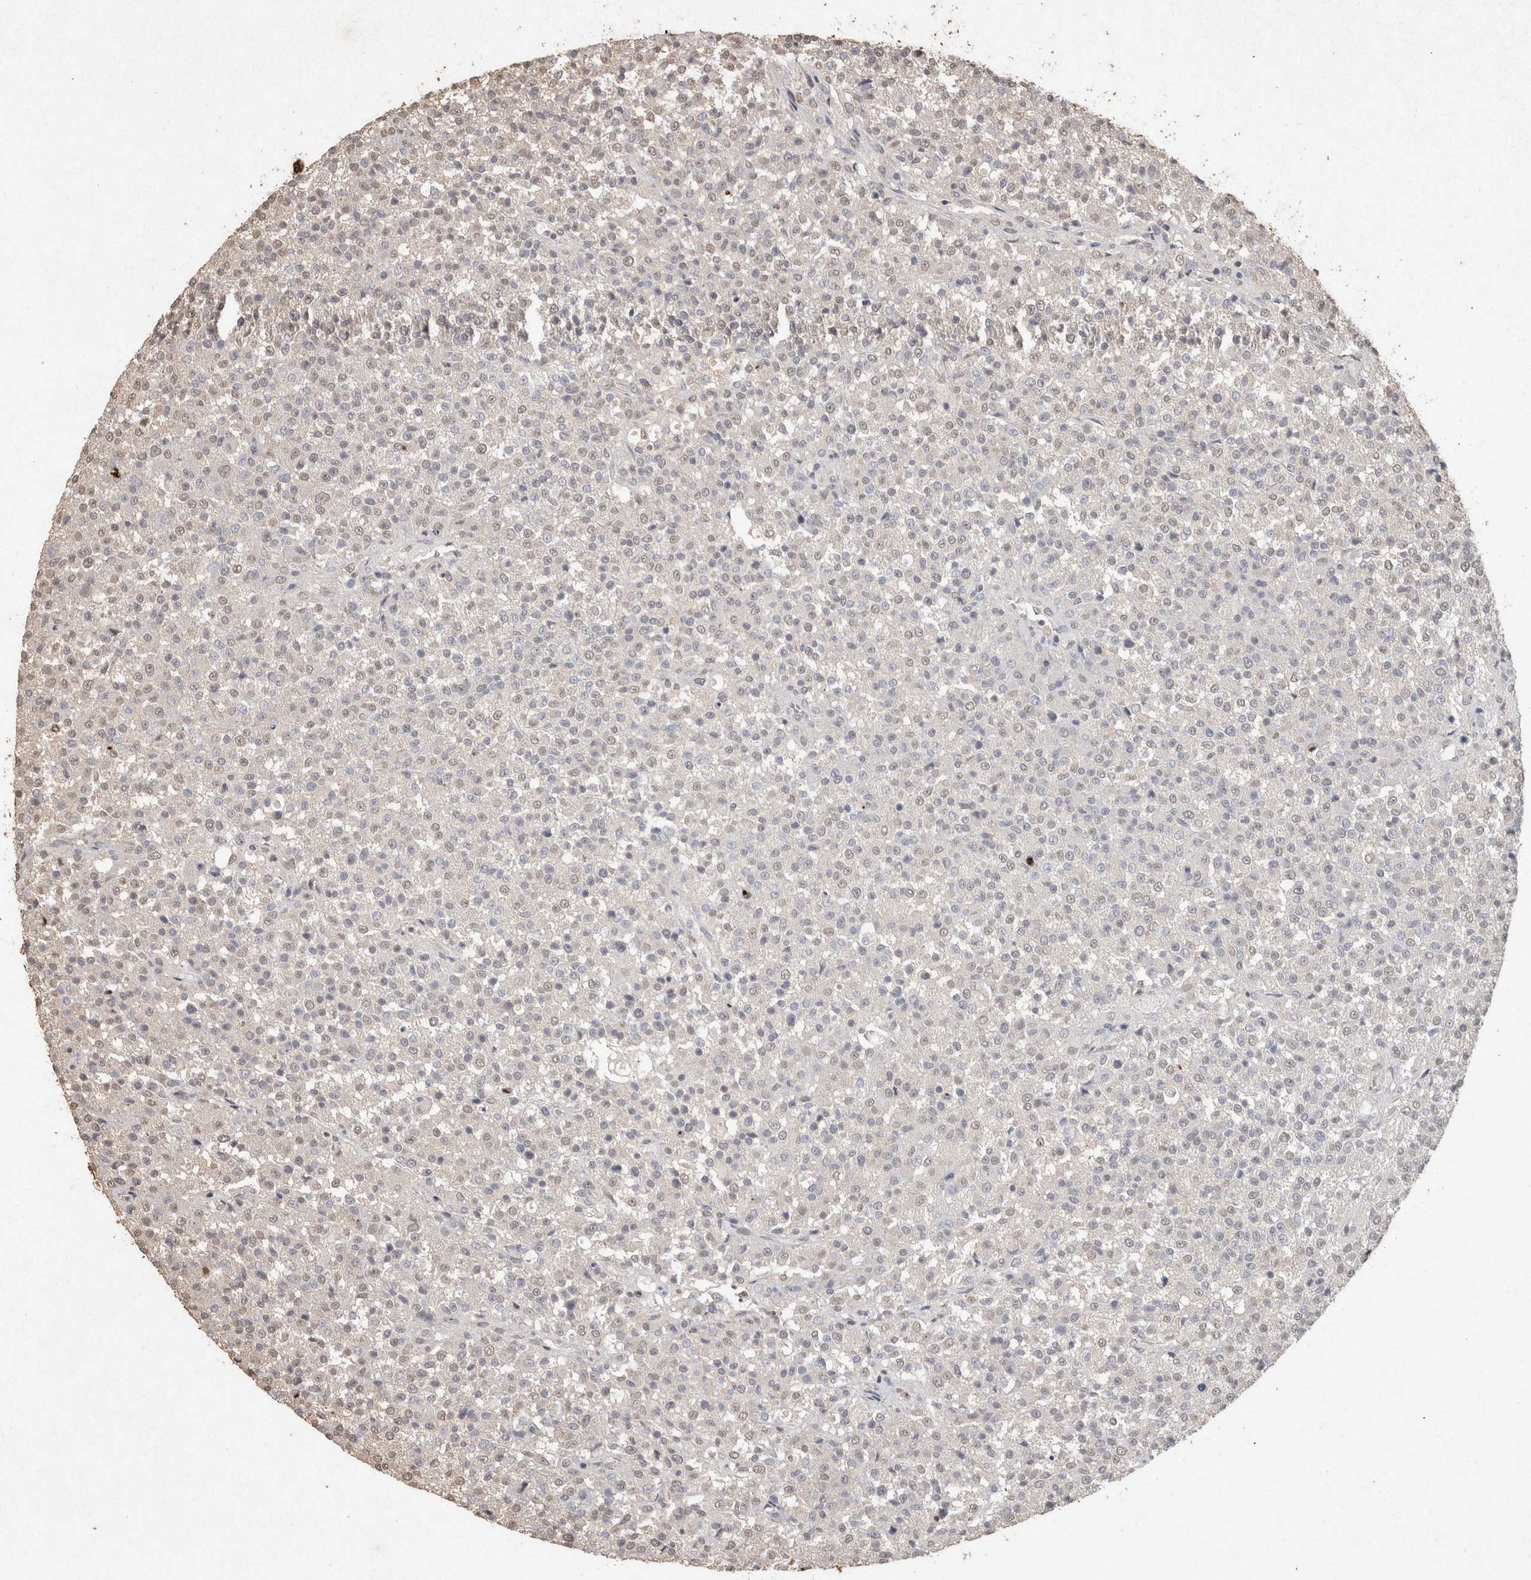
{"staining": {"intensity": "negative", "quantity": "none", "location": "none"}, "tissue": "testis cancer", "cell_type": "Tumor cells", "image_type": "cancer", "snomed": [{"axis": "morphology", "description": "Seminoma, NOS"}, {"axis": "topography", "description": "Testis"}], "caption": "IHC image of human testis cancer stained for a protein (brown), which displays no staining in tumor cells.", "gene": "MLX", "patient": {"sex": "male", "age": 59}}